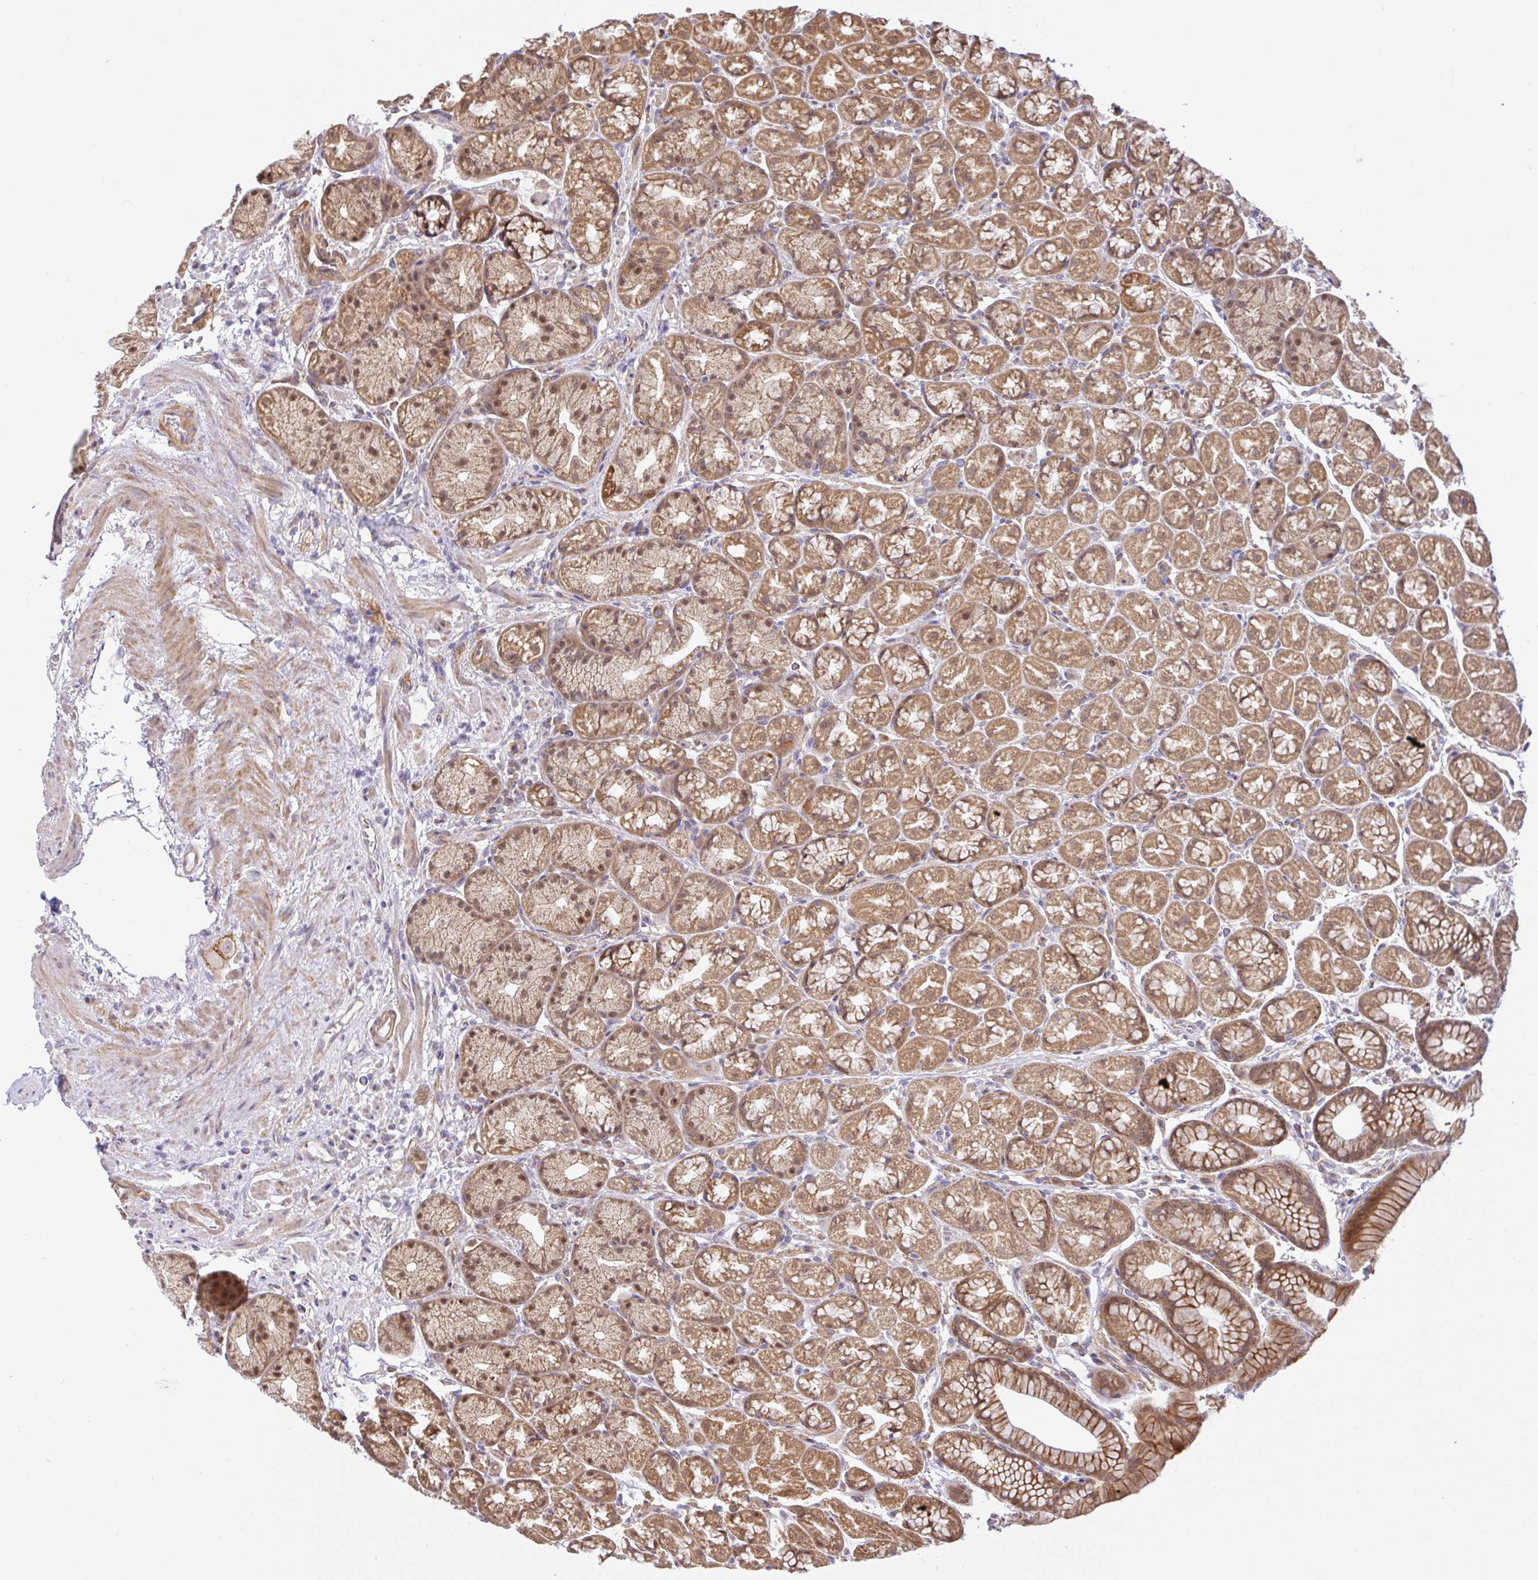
{"staining": {"intensity": "moderate", "quantity": ">75%", "location": "cytoplasmic/membranous,nuclear"}, "tissue": "stomach", "cell_type": "Glandular cells", "image_type": "normal", "snomed": [{"axis": "morphology", "description": "Normal tissue, NOS"}, {"axis": "topography", "description": "Stomach, lower"}], "caption": "Normal stomach shows moderate cytoplasmic/membranous,nuclear expression in approximately >75% of glandular cells, visualized by immunohistochemistry.", "gene": "DLEU7", "patient": {"sex": "male", "age": 67}}